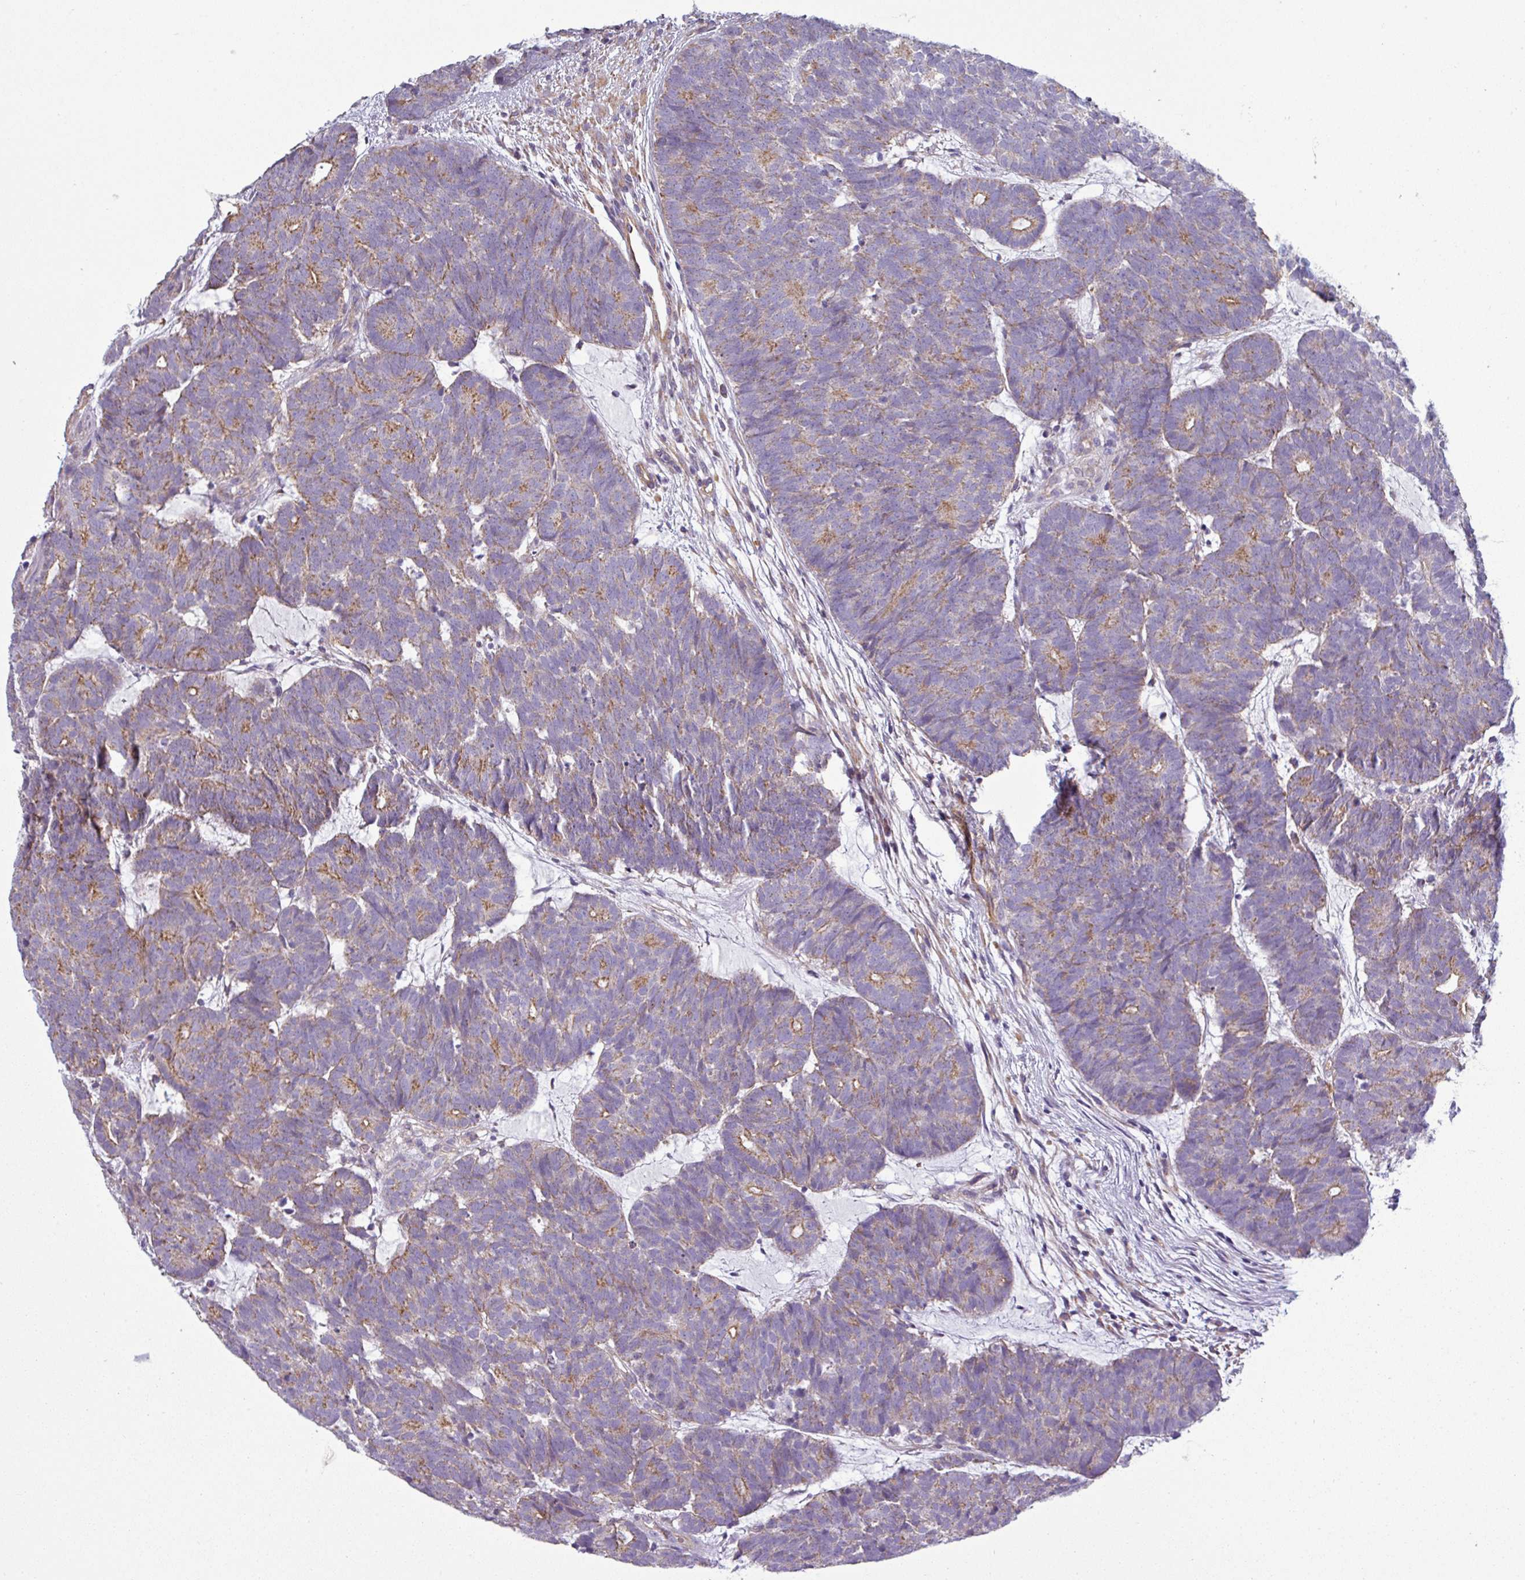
{"staining": {"intensity": "weak", "quantity": "25%-75%", "location": "cytoplasmic/membranous"}, "tissue": "head and neck cancer", "cell_type": "Tumor cells", "image_type": "cancer", "snomed": [{"axis": "morphology", "description": "Adenocarcinoma, NOS"}, {"axis": "topography", "description": "Head-Neck"}], "caption": "The histopathology image demonstrates a brown stain indicating the presence of a protein in the cytoplasmic/membranous of tumor cells in head and neck adenocarcinoma.", "gene": "BTN2A2", "patient": {"sex": "female", "age": 81}}